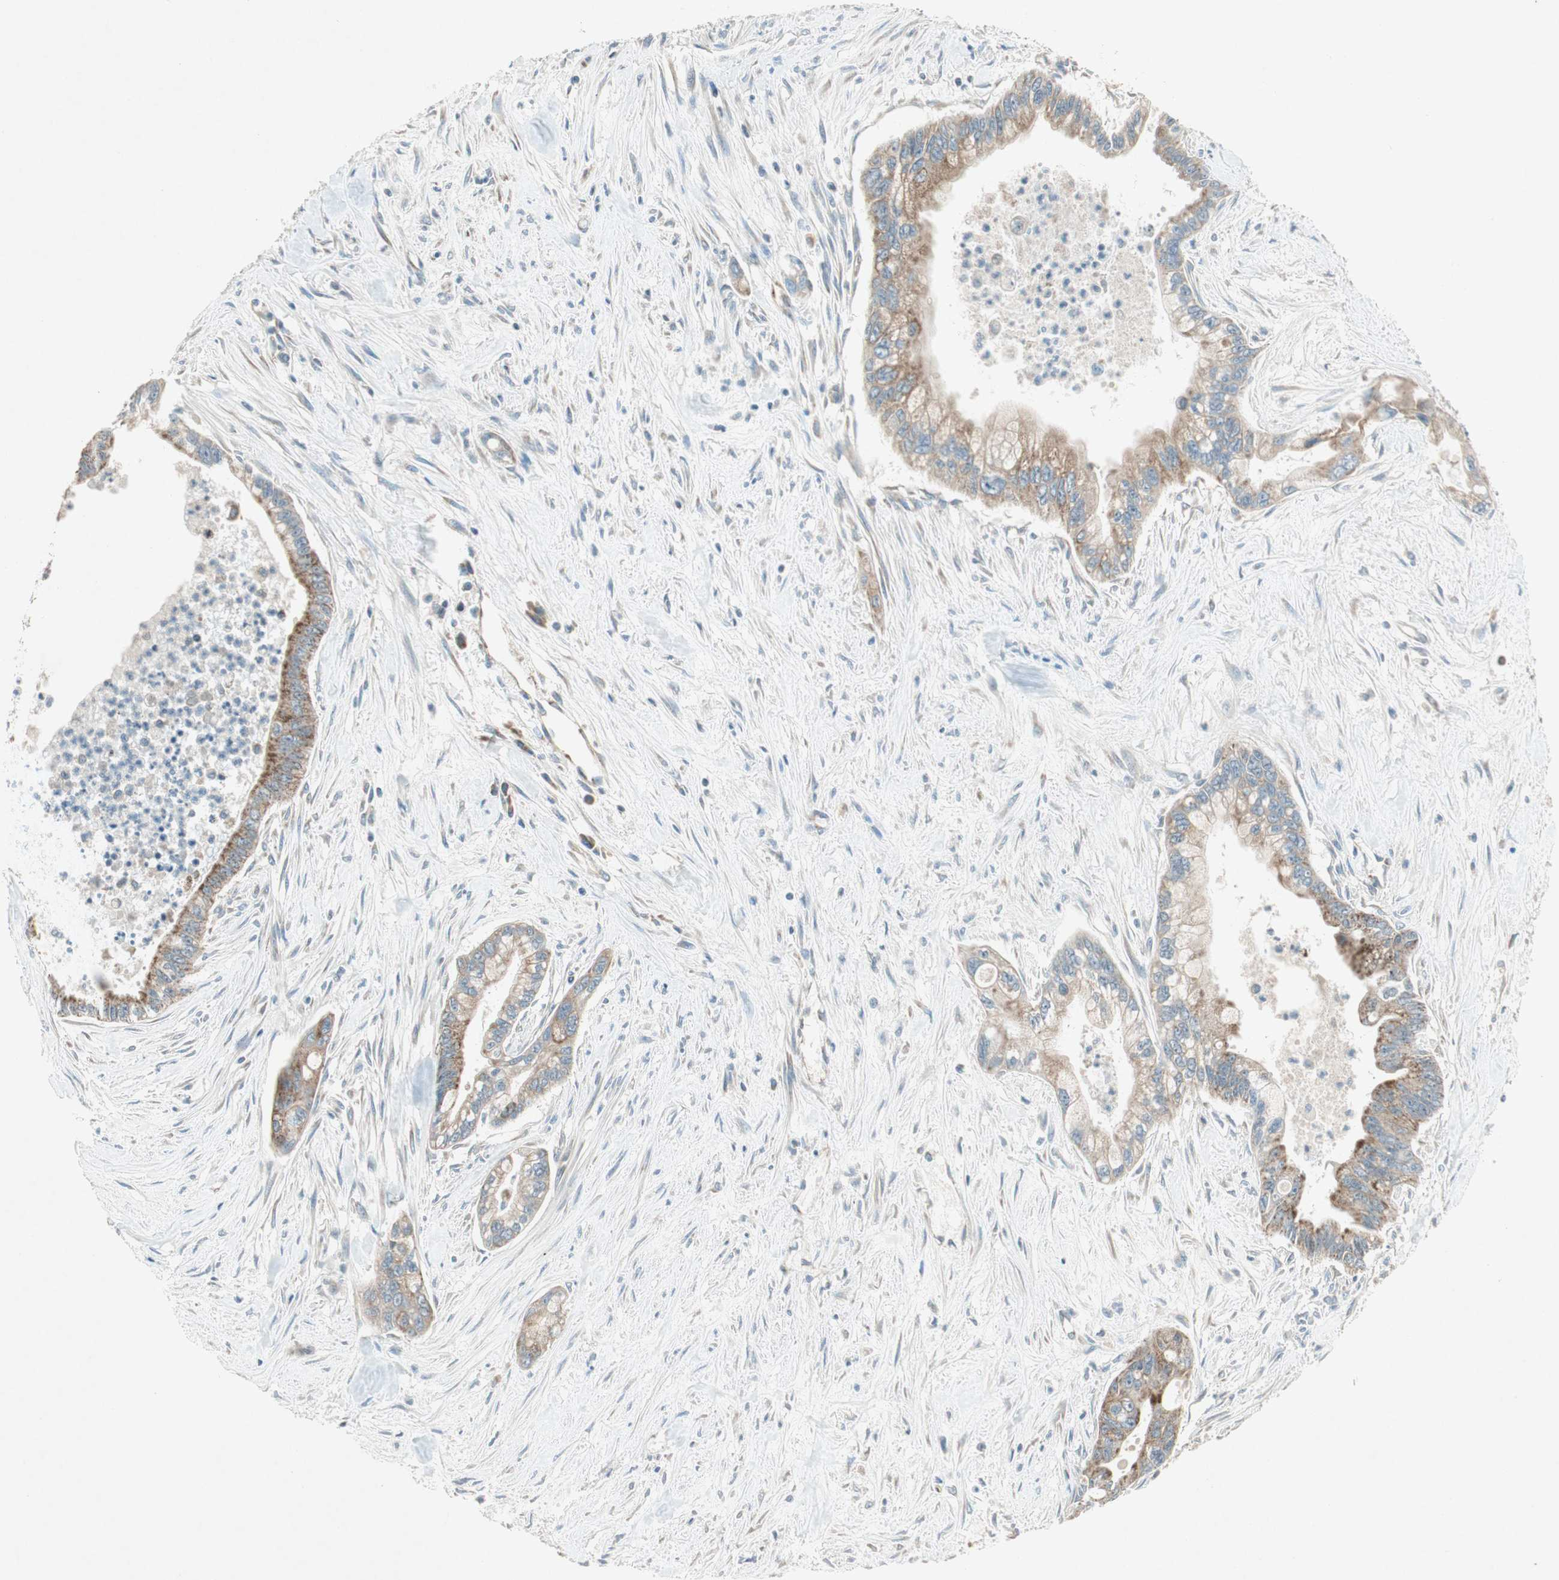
{"staining": {"intensity": "moderate", "quantity": ">75%", "location": "cytoplasmic/membranous"}, "tissue": "pancreatic cancer", "cell_type": "Tumor cells", "image_type": "cancer", "snomed": [{"axis": "morphology", "description": "Adenocarcinoma, NOS"}, {"axis": "topography", "description": "Pancreas"}], "caption": "Adenocarcinoma (pancreatic) stained with a protein marker shows moderate staining in tumor cells.", "gene": "CHADL", "patient": {"sex": "male", "age": 70}}